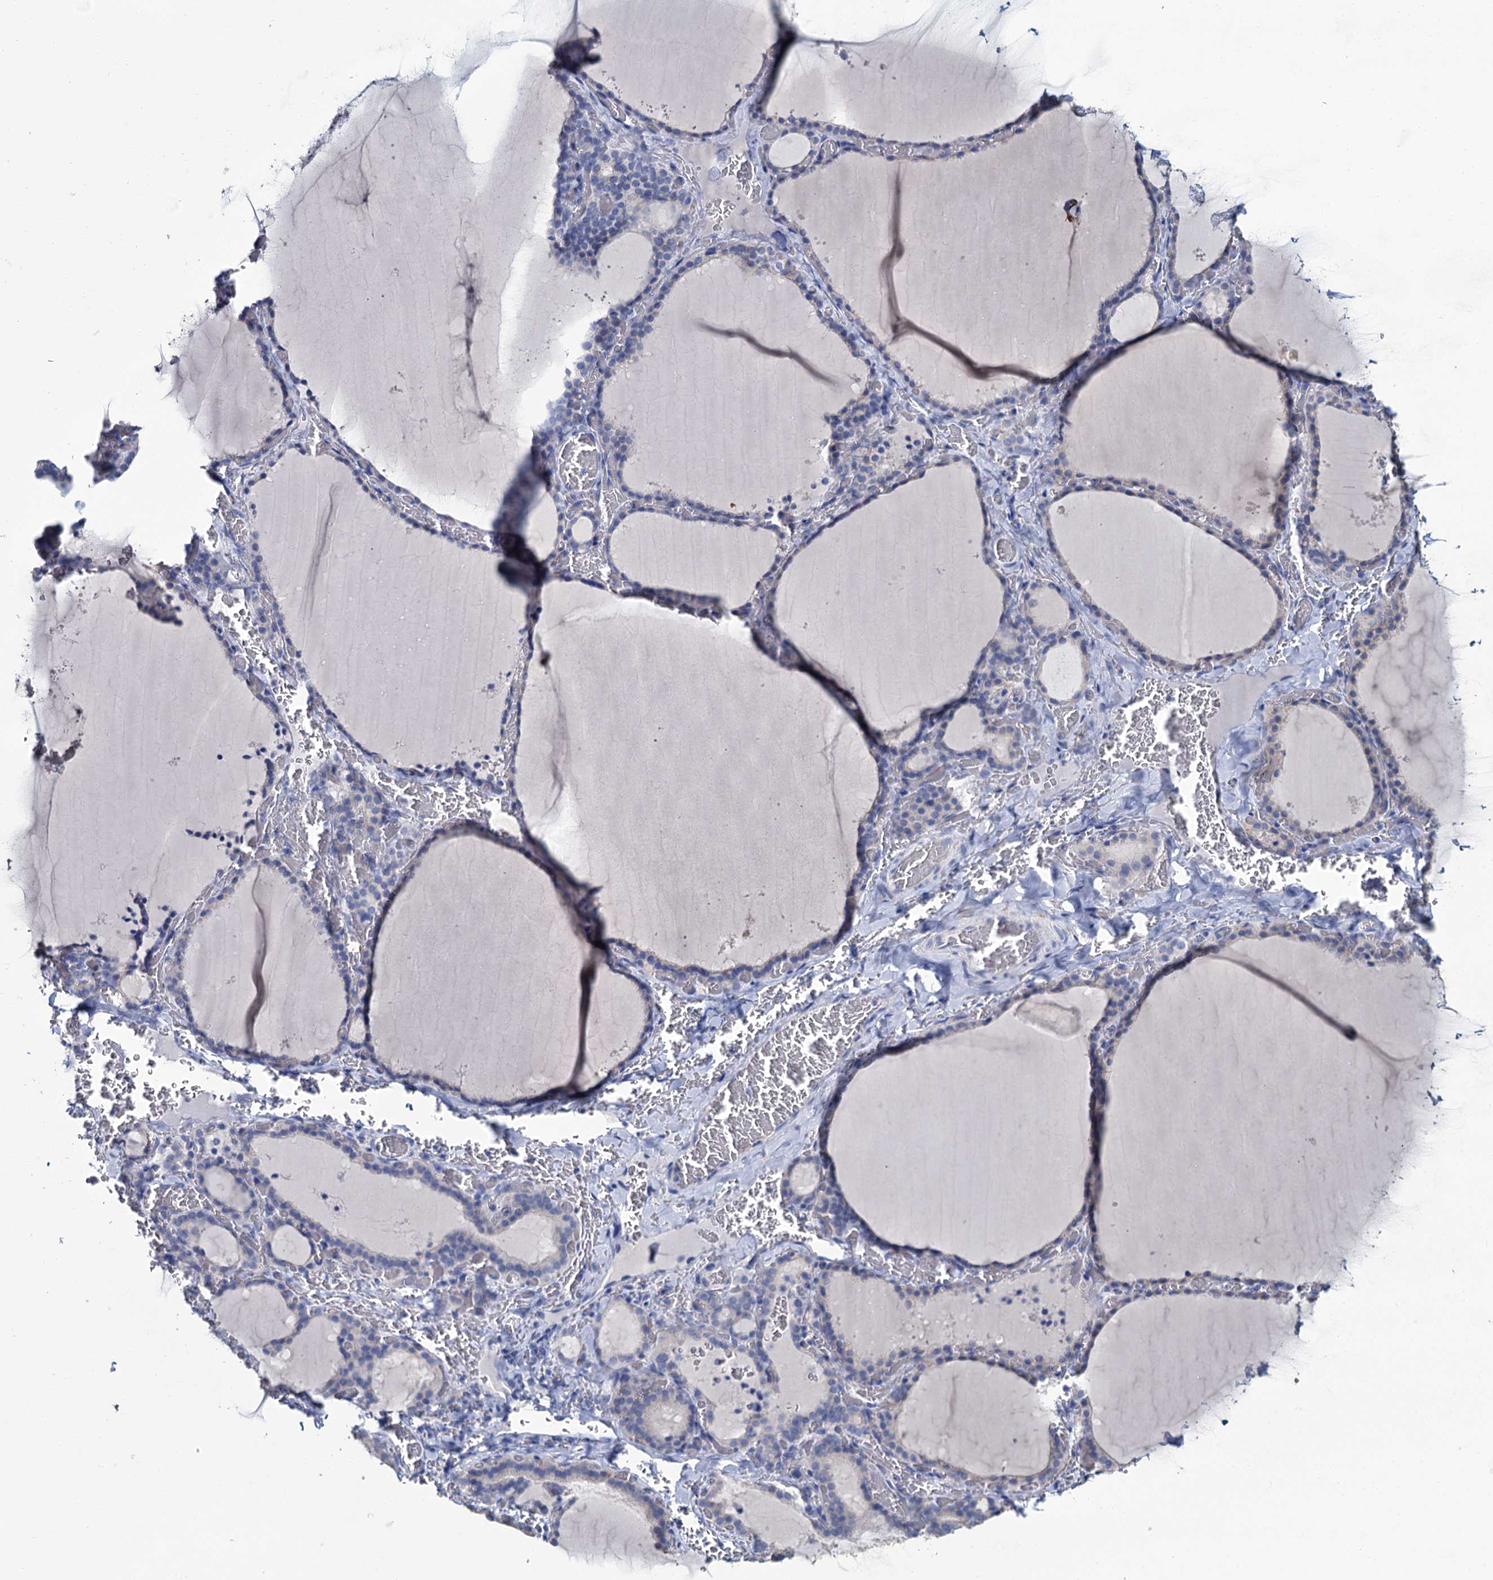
{"staining": {"intensity": "negative", "quantity": "none", "location": "none"}, "tissue": "thyroid gland", "cell_type": "Glandular cells", "image_type": "normal", "snomed": [{"axis": "morphology", "description": "Normal tissue, NOS"}, {"axis": "topography", "description": "Thyroid gland"}], "caption": "DAB immunohistochemical staining of benign human thyroid gland reveals no significant expression in glandular cells.", "gene": "SNCB", "patient": {"sex": "female", "age": 39}}